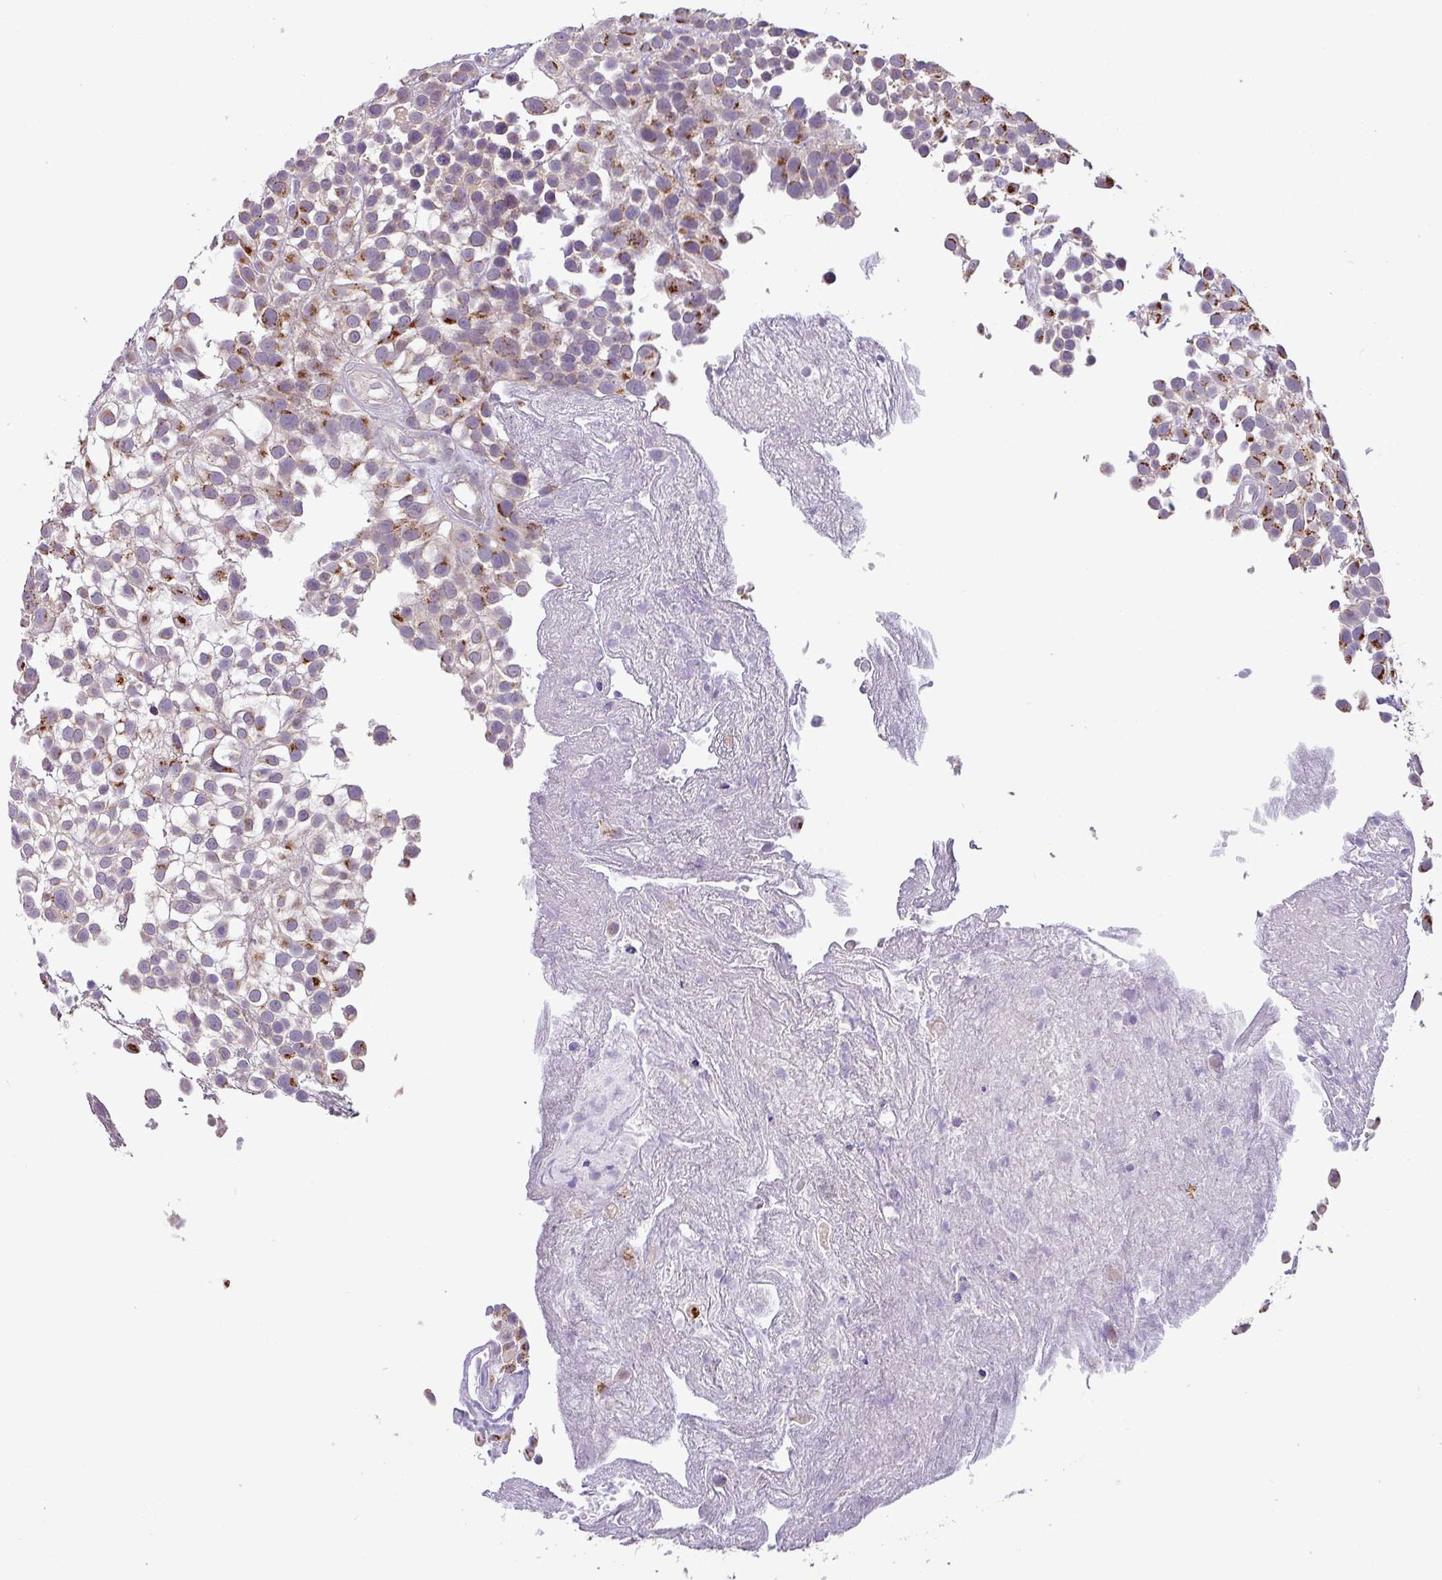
{"staining": {"intensity": "strong", "quantity": "<25%", "location": "cytoplasmic/membranous"}, "tissue": "urothelial cancer", "cell_type": "Tumor cells", "image_type": "cancer", "snomed": [{"axis": "morphology", "description": "Urothelial carcinoma, High grade"}, {"axis": "topography", "description": "Urinary bladder"}], "caption": "IHC (DAB) staining of human urothelial cancer demonstrates strong cytoplasmic/membranous protein staining in about <25% of tumor cells. (Stains: DAB (3,3'-diaminobenzidine) in brown, nuclei in blue, Microscopy: brightfield microscopy at high magnification).", "gene": "GALNT12", "patient": {"sex": "male", "age": 56}}